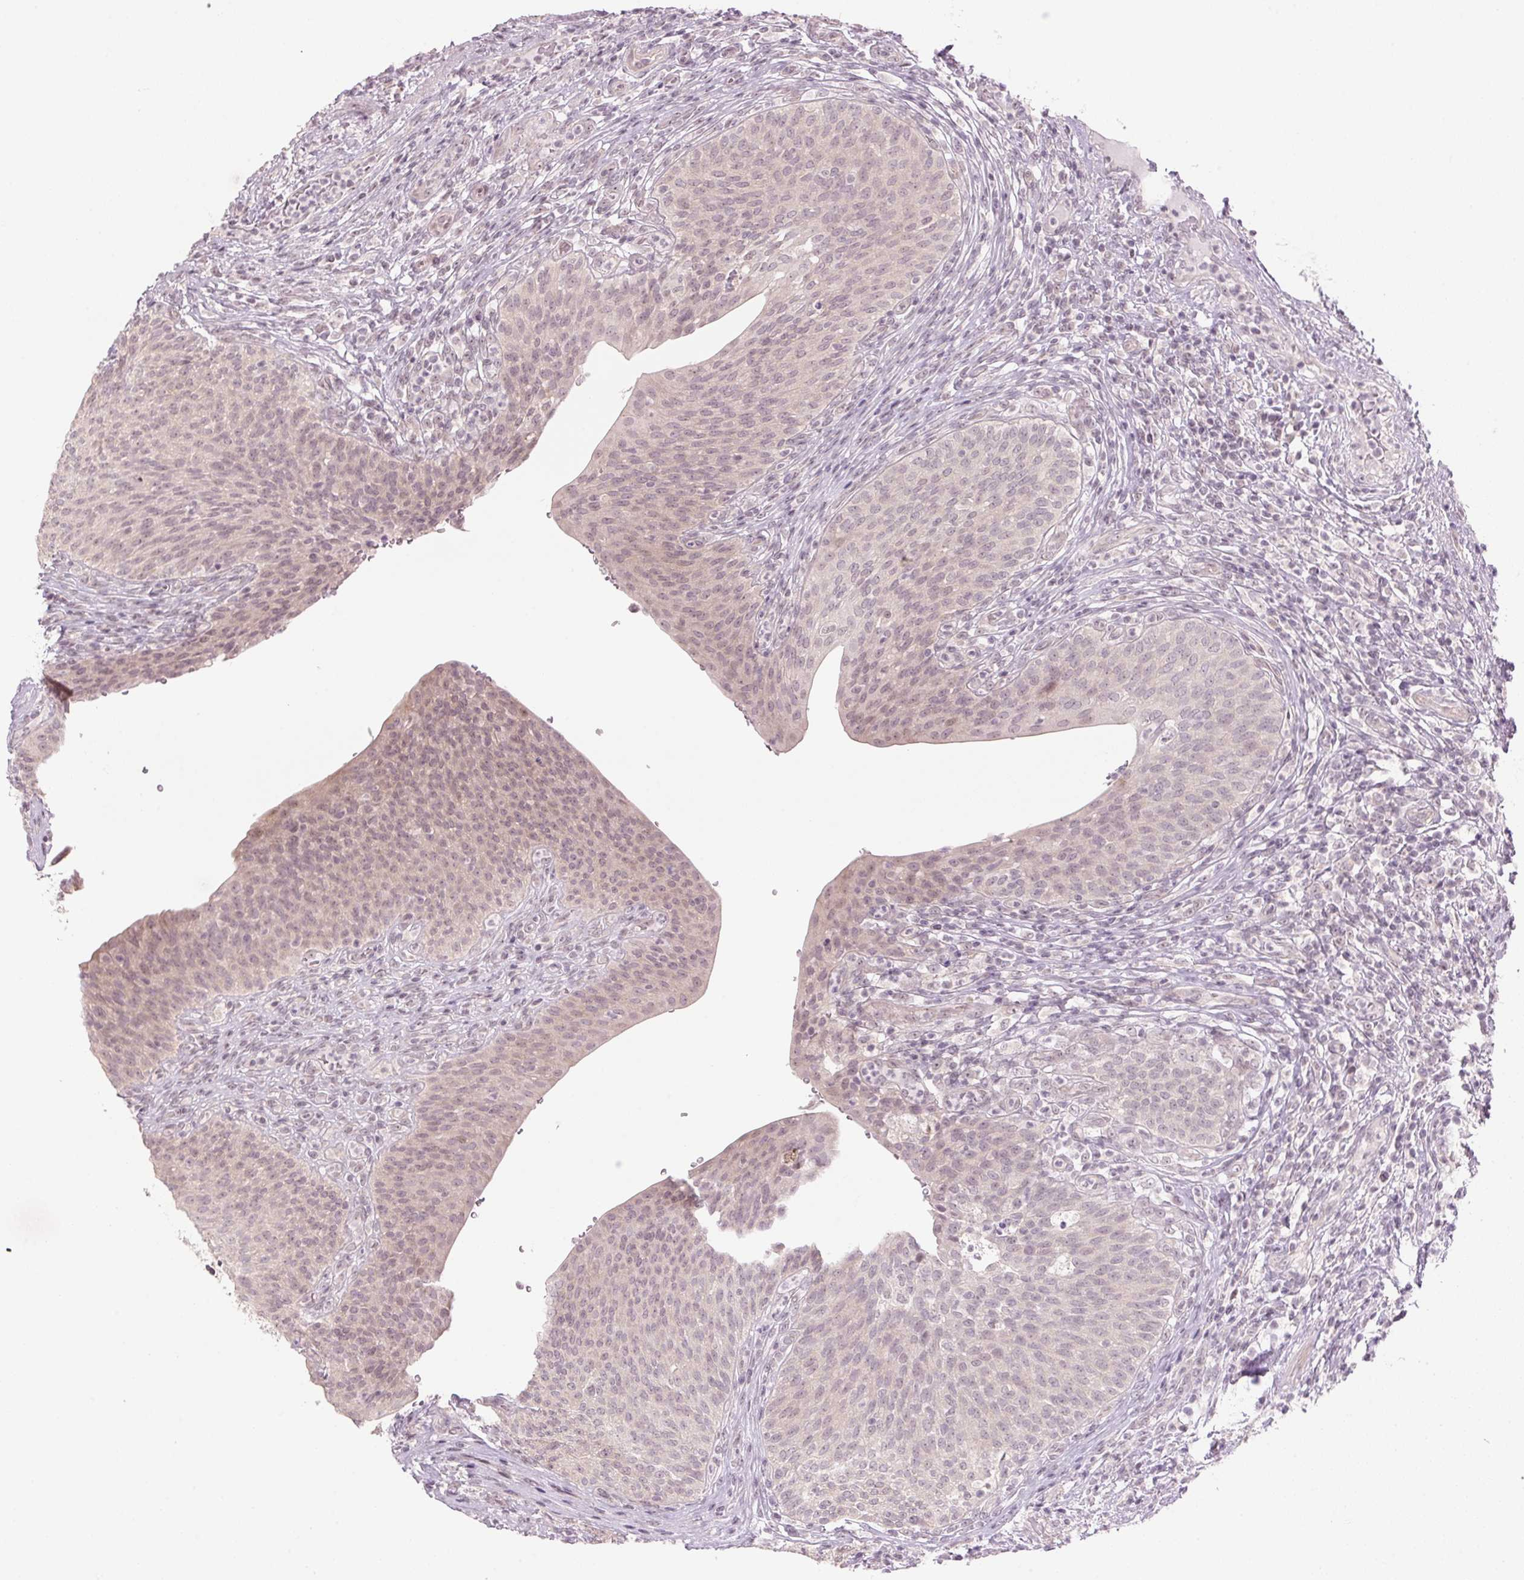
{"staining": {"intensity": "weak", "quantity": "25%-75%", "location": "cytoplasmic/membranous"}, "tissue": "urinary bladder", "cell_type": "Urothelial cells", "image_type": "normal", "snomed": [{"axis": "morphology", "description": "Normal tissue, NOS"}, {"axis": "topography", "description": "Urinary bladder"}, {"axis": "topography", "description": "Peripheral nerve tissue"}], "caption": "Immunohistochemistry (IHC) of normal urinary bladder displays low levels of weak cytoplasmic/membranous positivity in about 25%-75% of urothelial cells.", "gene": "TMED6", "patient": {"sex": "male", "age": 66}}